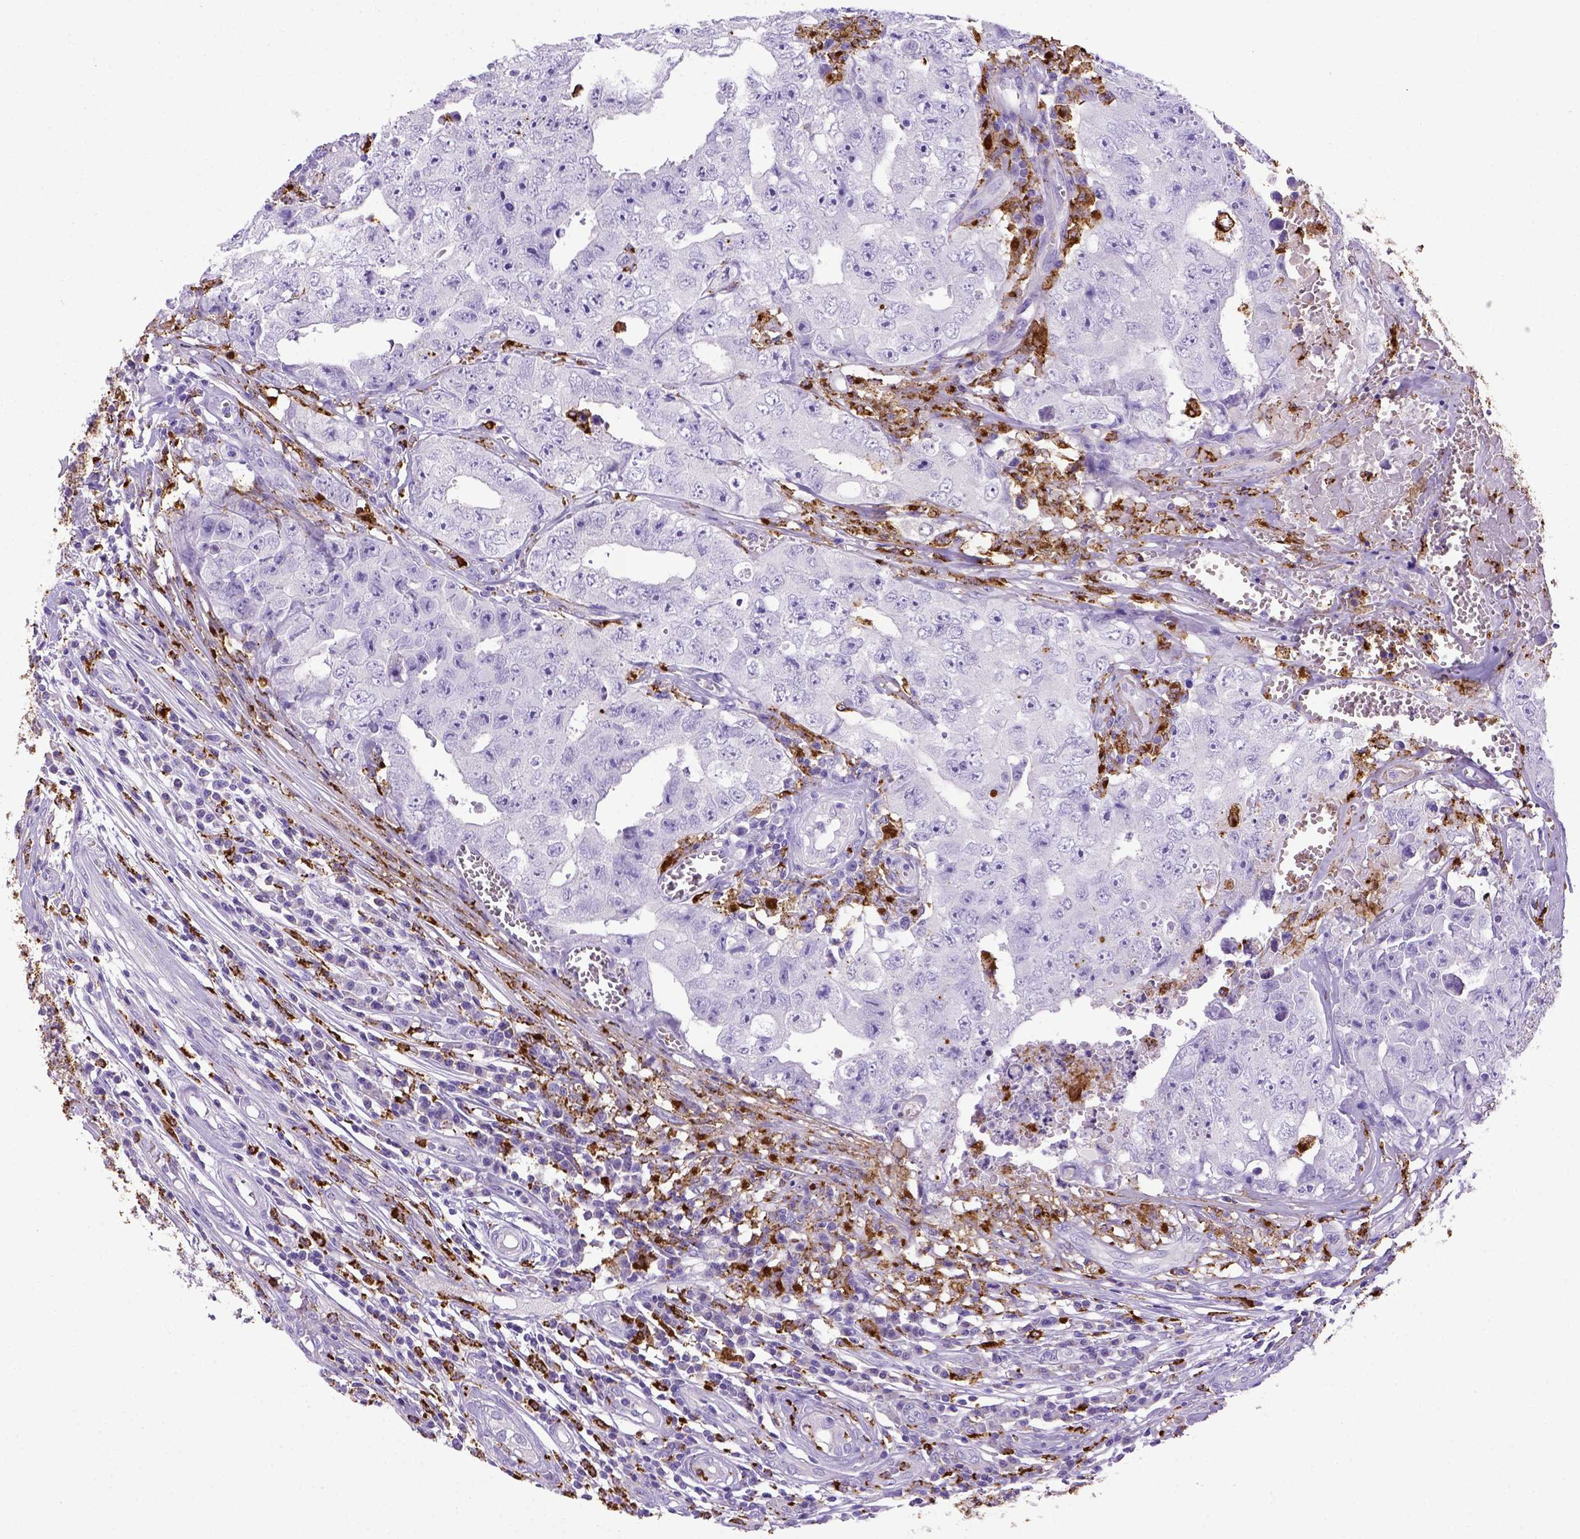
{"staining": {"intensity": "negative", "quantity": "none", "location": "none"}, "tissue": "testis cancer", "cell_type": "Tumor cells", "image_type": "cancer", "snomed": [{"axis": "morphology", "description": "Carcinoma, Embryonal, NOS"}, {"axis": "topography", "description": "Testis"}], "caption": "Protein analysis of embryonal carcinoma (testis) exhibits no significant staining in tumor cells. Nuclei are stained in blue.", "gene": "CD68", "patient": {"sex": "male", "age": 36}}